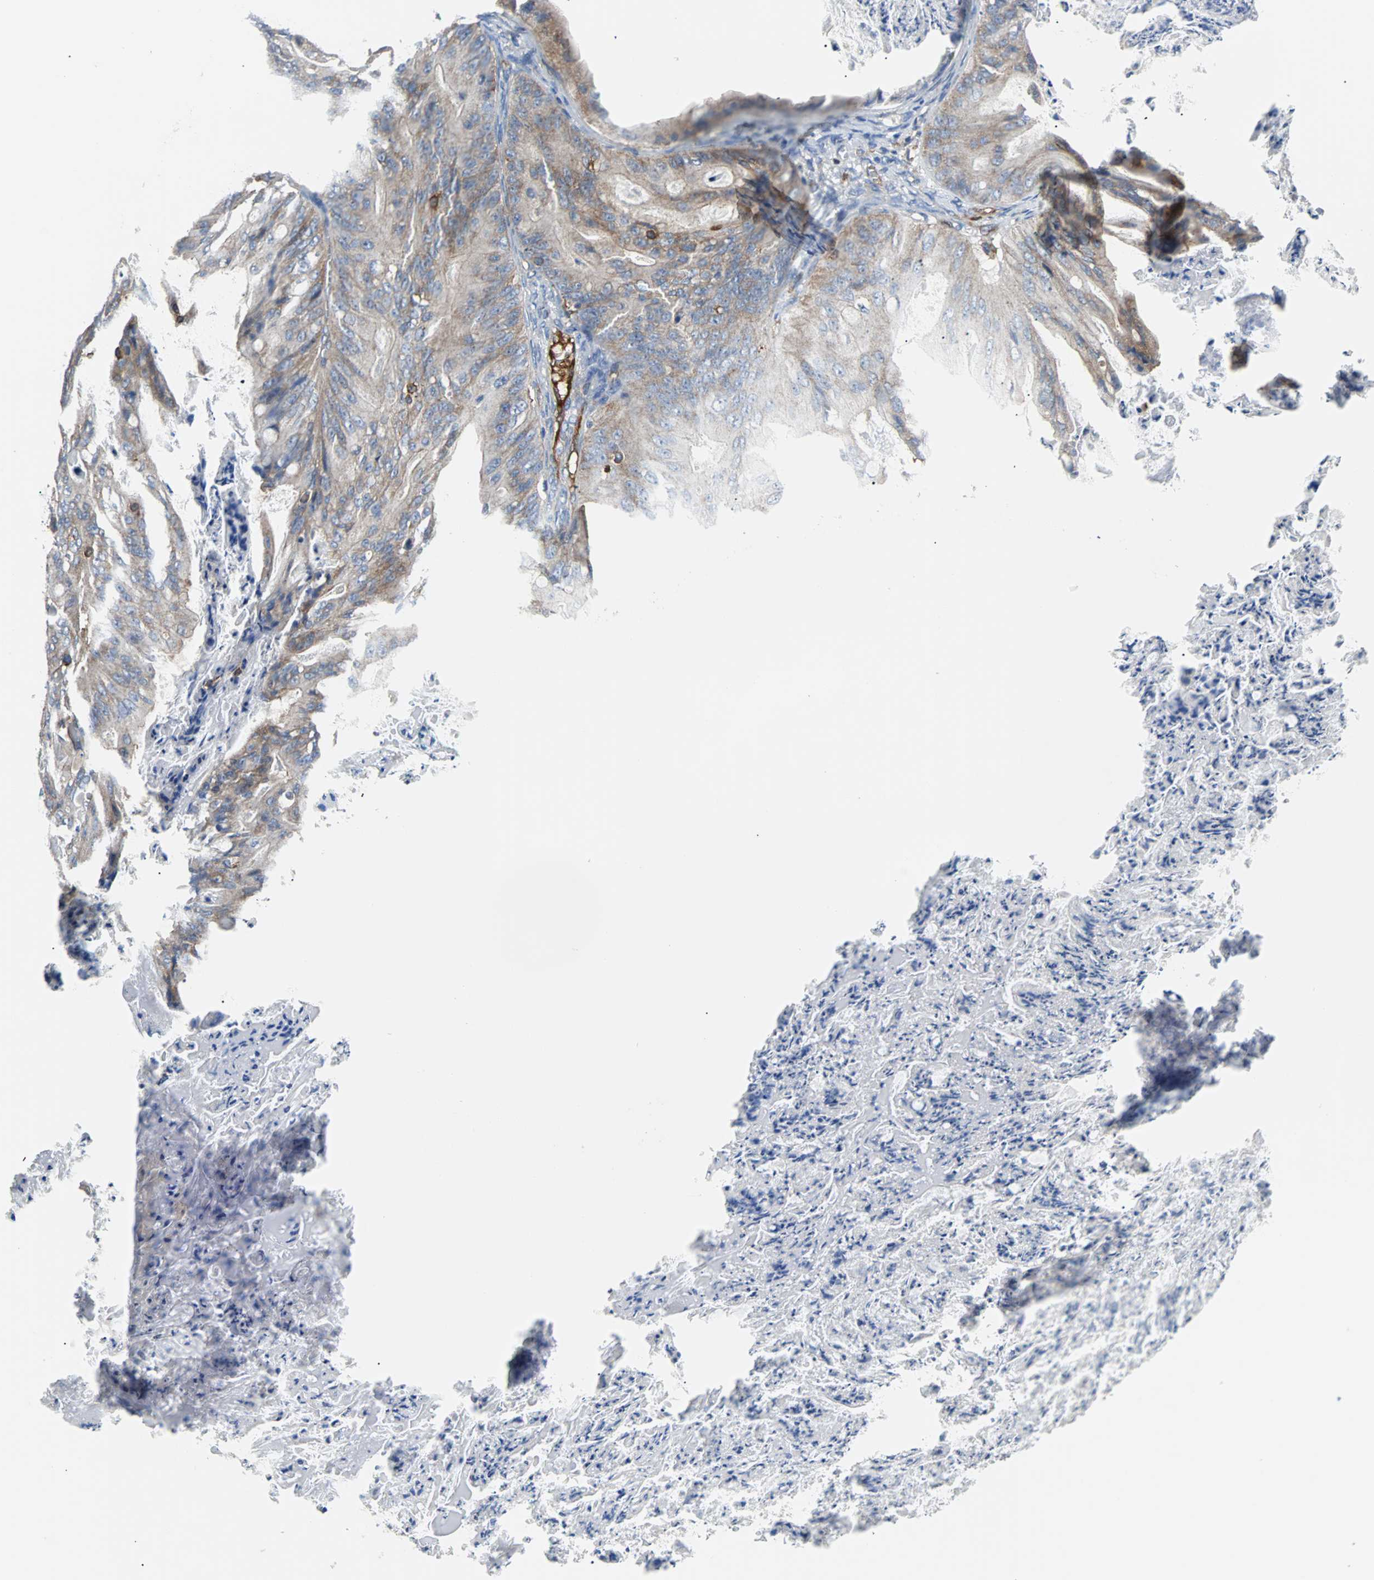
{"staining": {"intensity": "moderate", "quantity": ">75%", "location": "cytoplasmic/membranous"}, "tissue": "ovarian cancer", "cell_type": "Tumor cells", "image_type": "cancer", "snomed": [{"axis": "morphology", "description": "Cystadenocarcinoma, mucinous, NOS"}, {"axis": "topography", "description": "Ovary"}], "caption": "Protein staining exhibits moderate cytoplasmic/membranous expression in approximately >75% of tumor cells in ovarian cancer.", "gene": "PLCG2", "patient": {"sex": "female", "age": 36}}